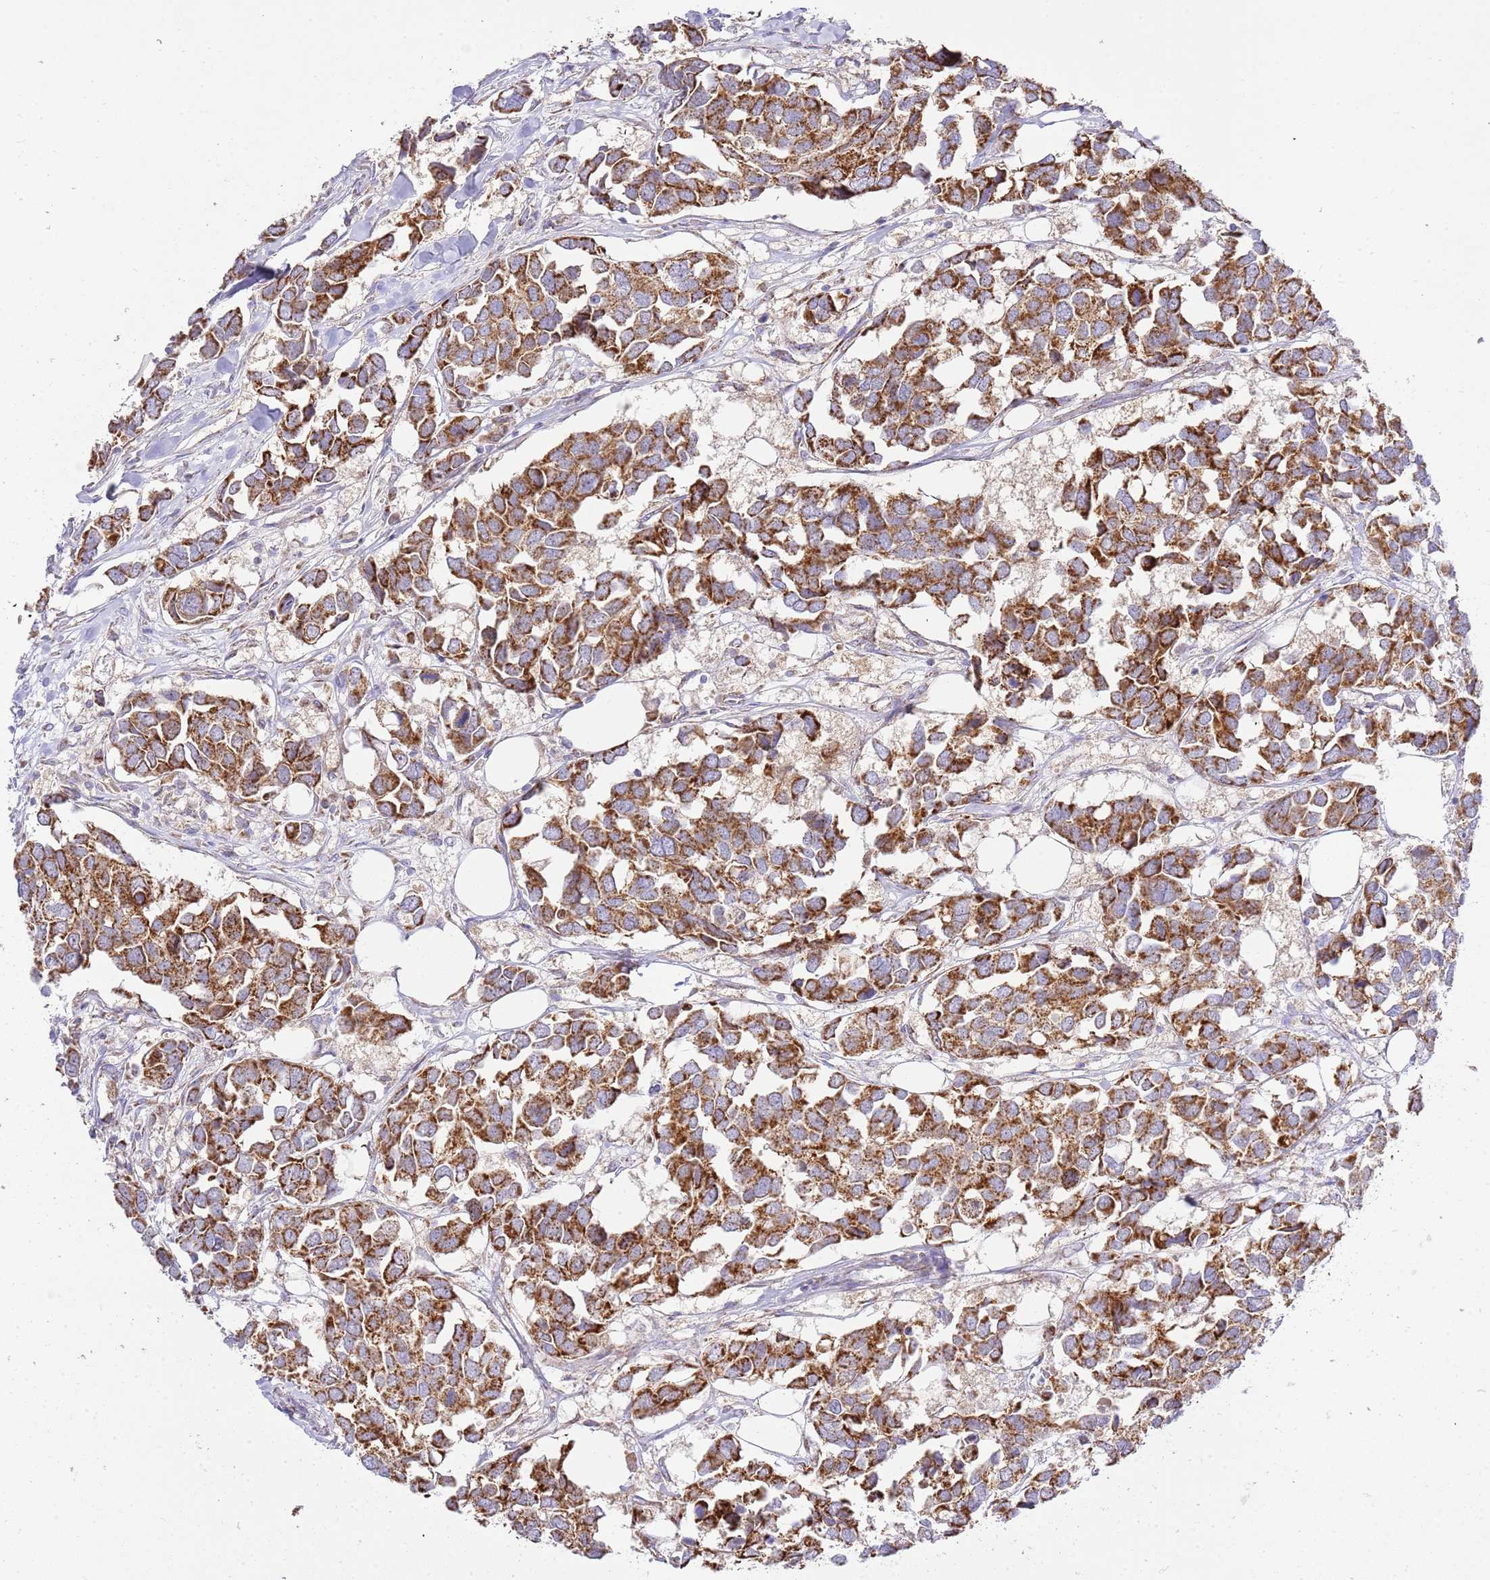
{"staining": {"intensity": "strong", "quantity": ">75%", "location": "cytoplasmic/membranous"}, "tissue": "breast cancer", "cell_type": "Tumor cells", "image_type": "cancer", "snomed": [{"axis": "morphology", "description": "Duct carcinoma"}, {"axis": "topography", "description": "Breast"}], "caption": "High-magnification brightfield microscopy of breast cancer (intraductal carcinoma) stained with DAB (3,3'-diaminobenzidine) (brown) and counterstained with hematoxylin (blue). tumor cells exhibit strong cytoplasmic/membranous expression is seen in approximately>75% of cells. The staining was performed using DAB (3,3'-diaminobenzidine) to visualize the protein expression in brown, while the nuclei were stained in blue with hematoxylin (Magnification: 20x).", "gene": "ZBTB39", "patient": {"sex": "female", "age": 83}}